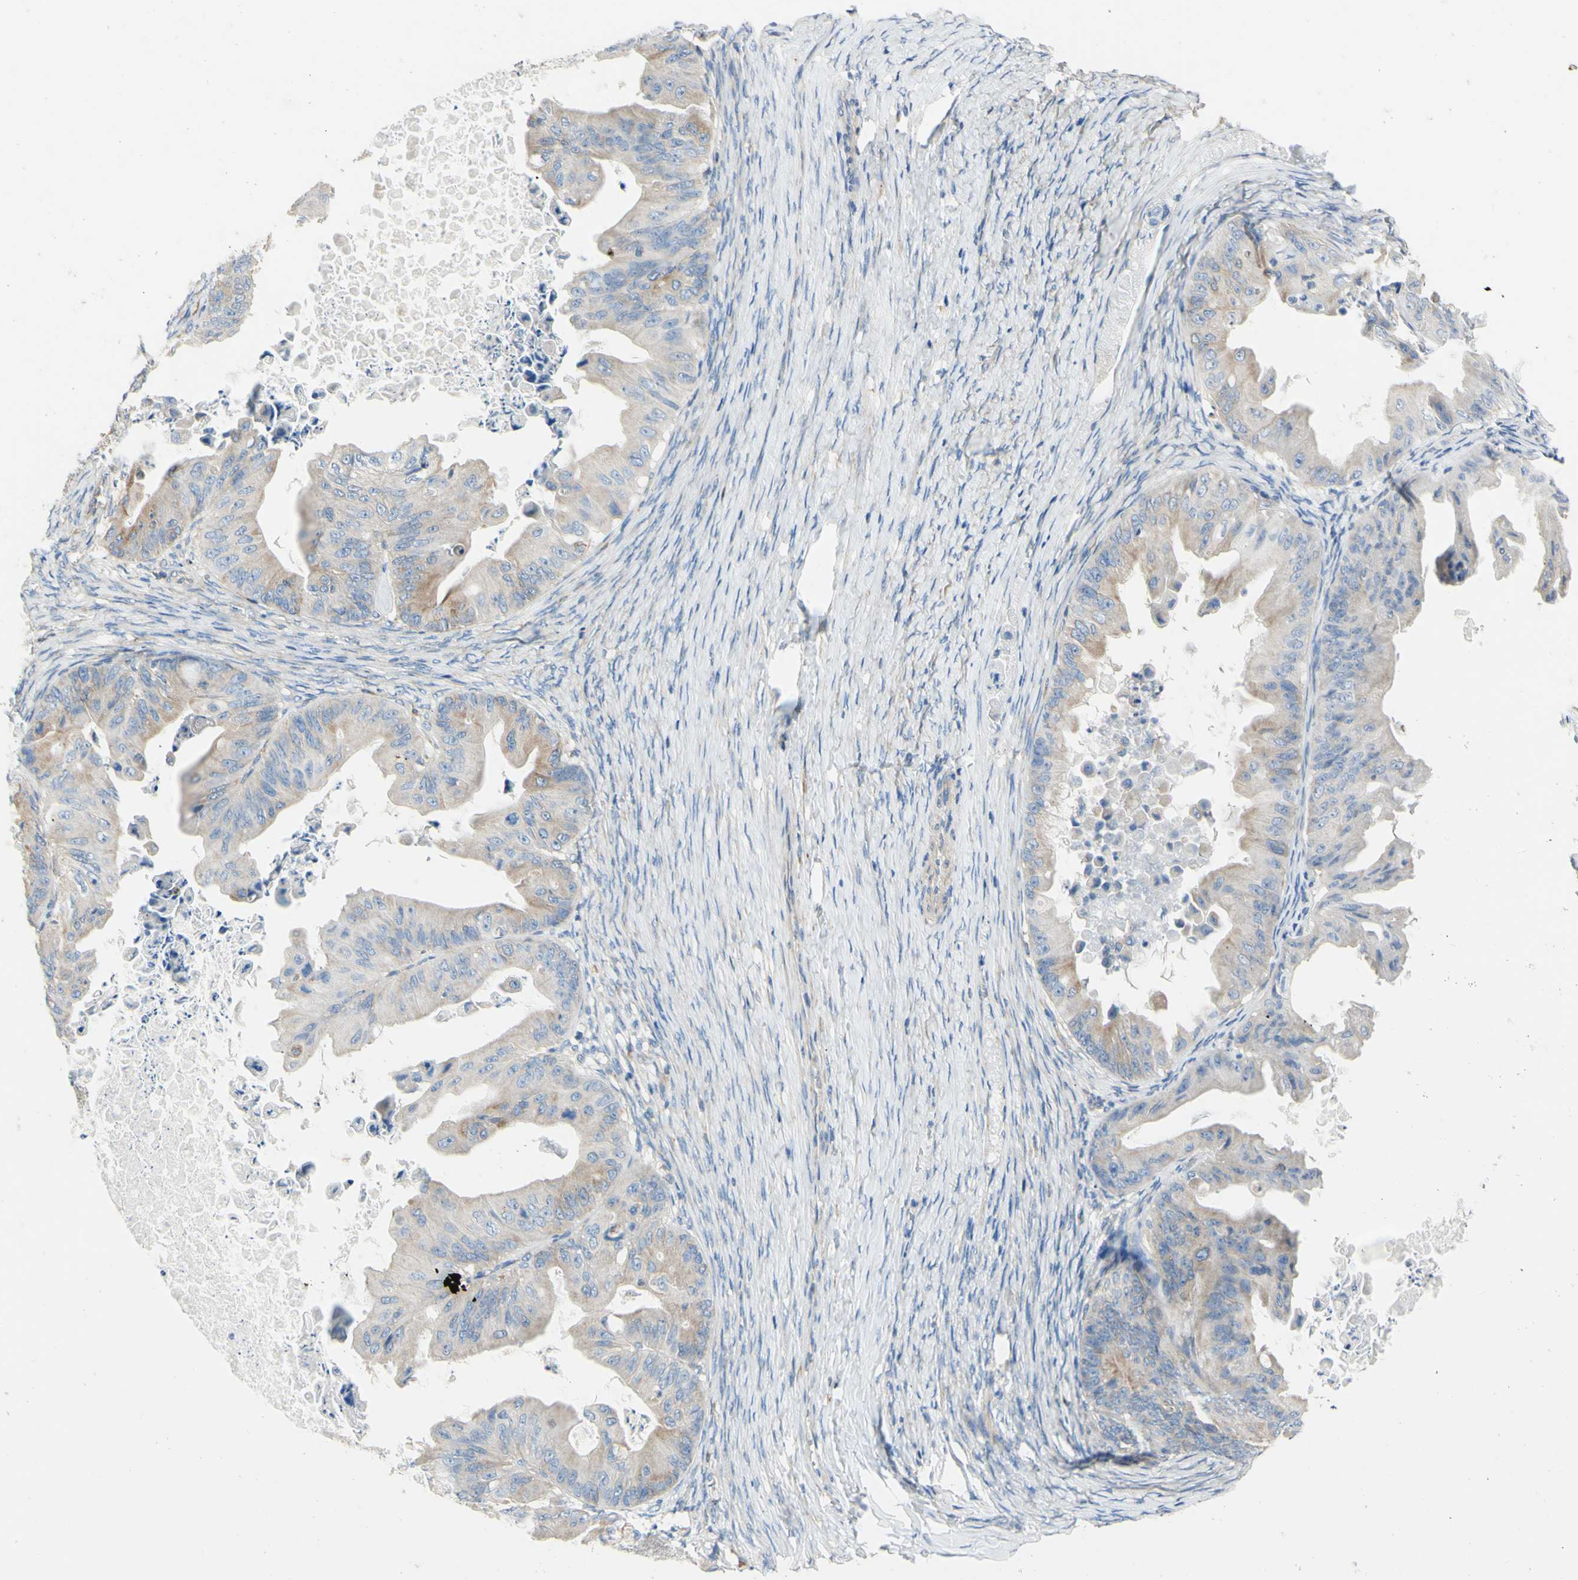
{"staining": {"intensity": "weak", "quantity": "<25%", "location": "cytoplasmic/membranous"}, "tissue": "ovarian cancer", "cell_type": "Tumor cells", "image_type": "cancer", "snomed": [{"axis": "morphology", "description": "Cystadenocarcinoma, mucinous, NOS"}, {"axis": "topography", "description": "Ovary"}], "caption": "The image displays no staining of tumor cells in ovarian cancer (mucinous cystadenocarcinoma). (Stains: DAB (3,3'-diaminobenzidine) immunohistochemistry with hematoxylin counter stain, Microscopy: brightfield microscopy at high magnification).", "gene": "RETREG2", "patient": {"sex": "female", "age": 37}}